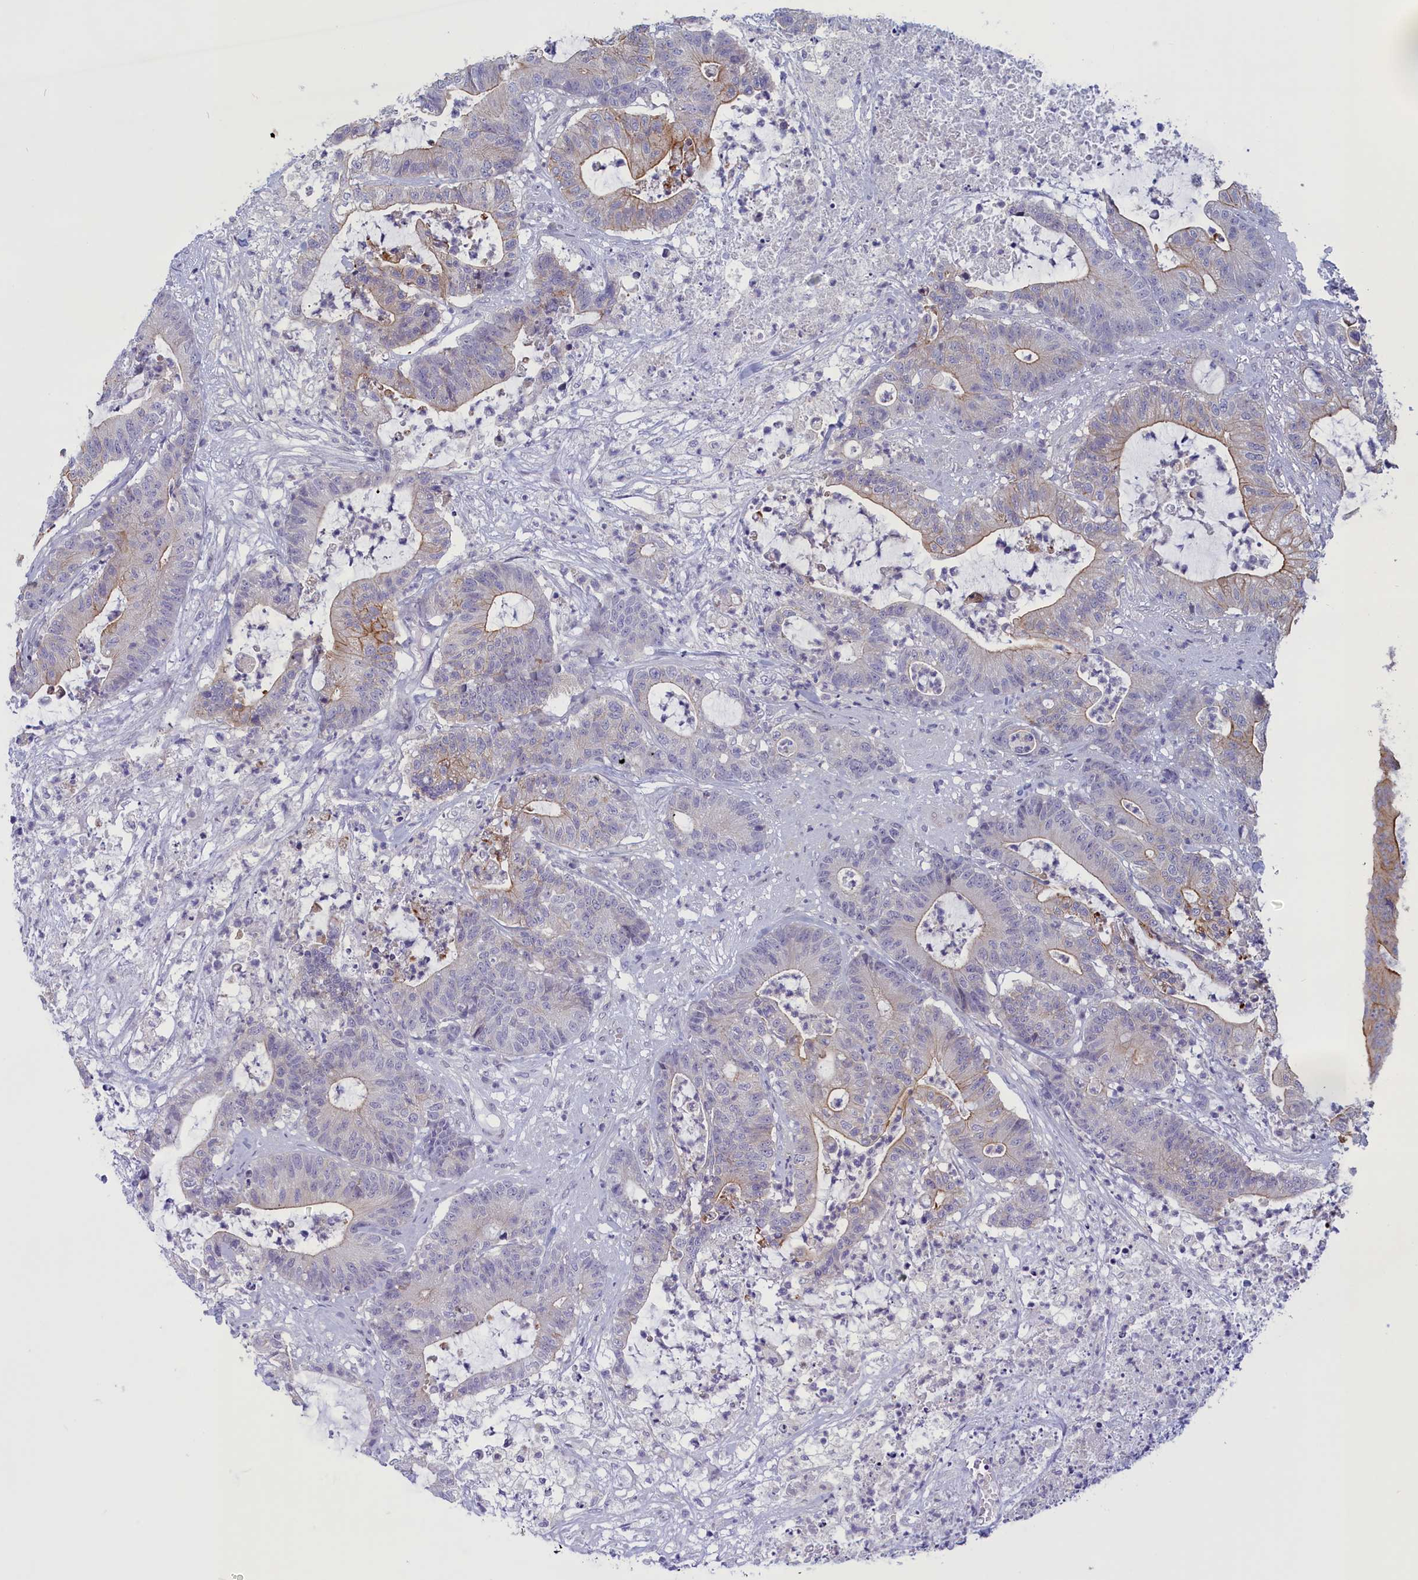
{"staining": {"intensity": "moderate", "quantity": "<25%", "location": "cytoplasmic/membranous"}, "tissue": "colorectal cancer", "cell_type": "Tumor cells", "image_type": "cancer", "snomed": [{"axis": "morphology", "description": "Adenocarcinoma, NOS"}, {"axis": "topography", "description": "Colon"}], "caption": "Colorectal cancer tissue displays moderate cytoplasmic/membranous expression in approximately <25% of tumor cells, visualized by immunohistochemistry. Using DAB (3,3'-diaminobenzidine) (brown) and hematoxylin (blue) stains, captured at high magnification using brightfield microscopy.", "gene": "CORO2A", "patient": {"sex": "female", "age": 84}}